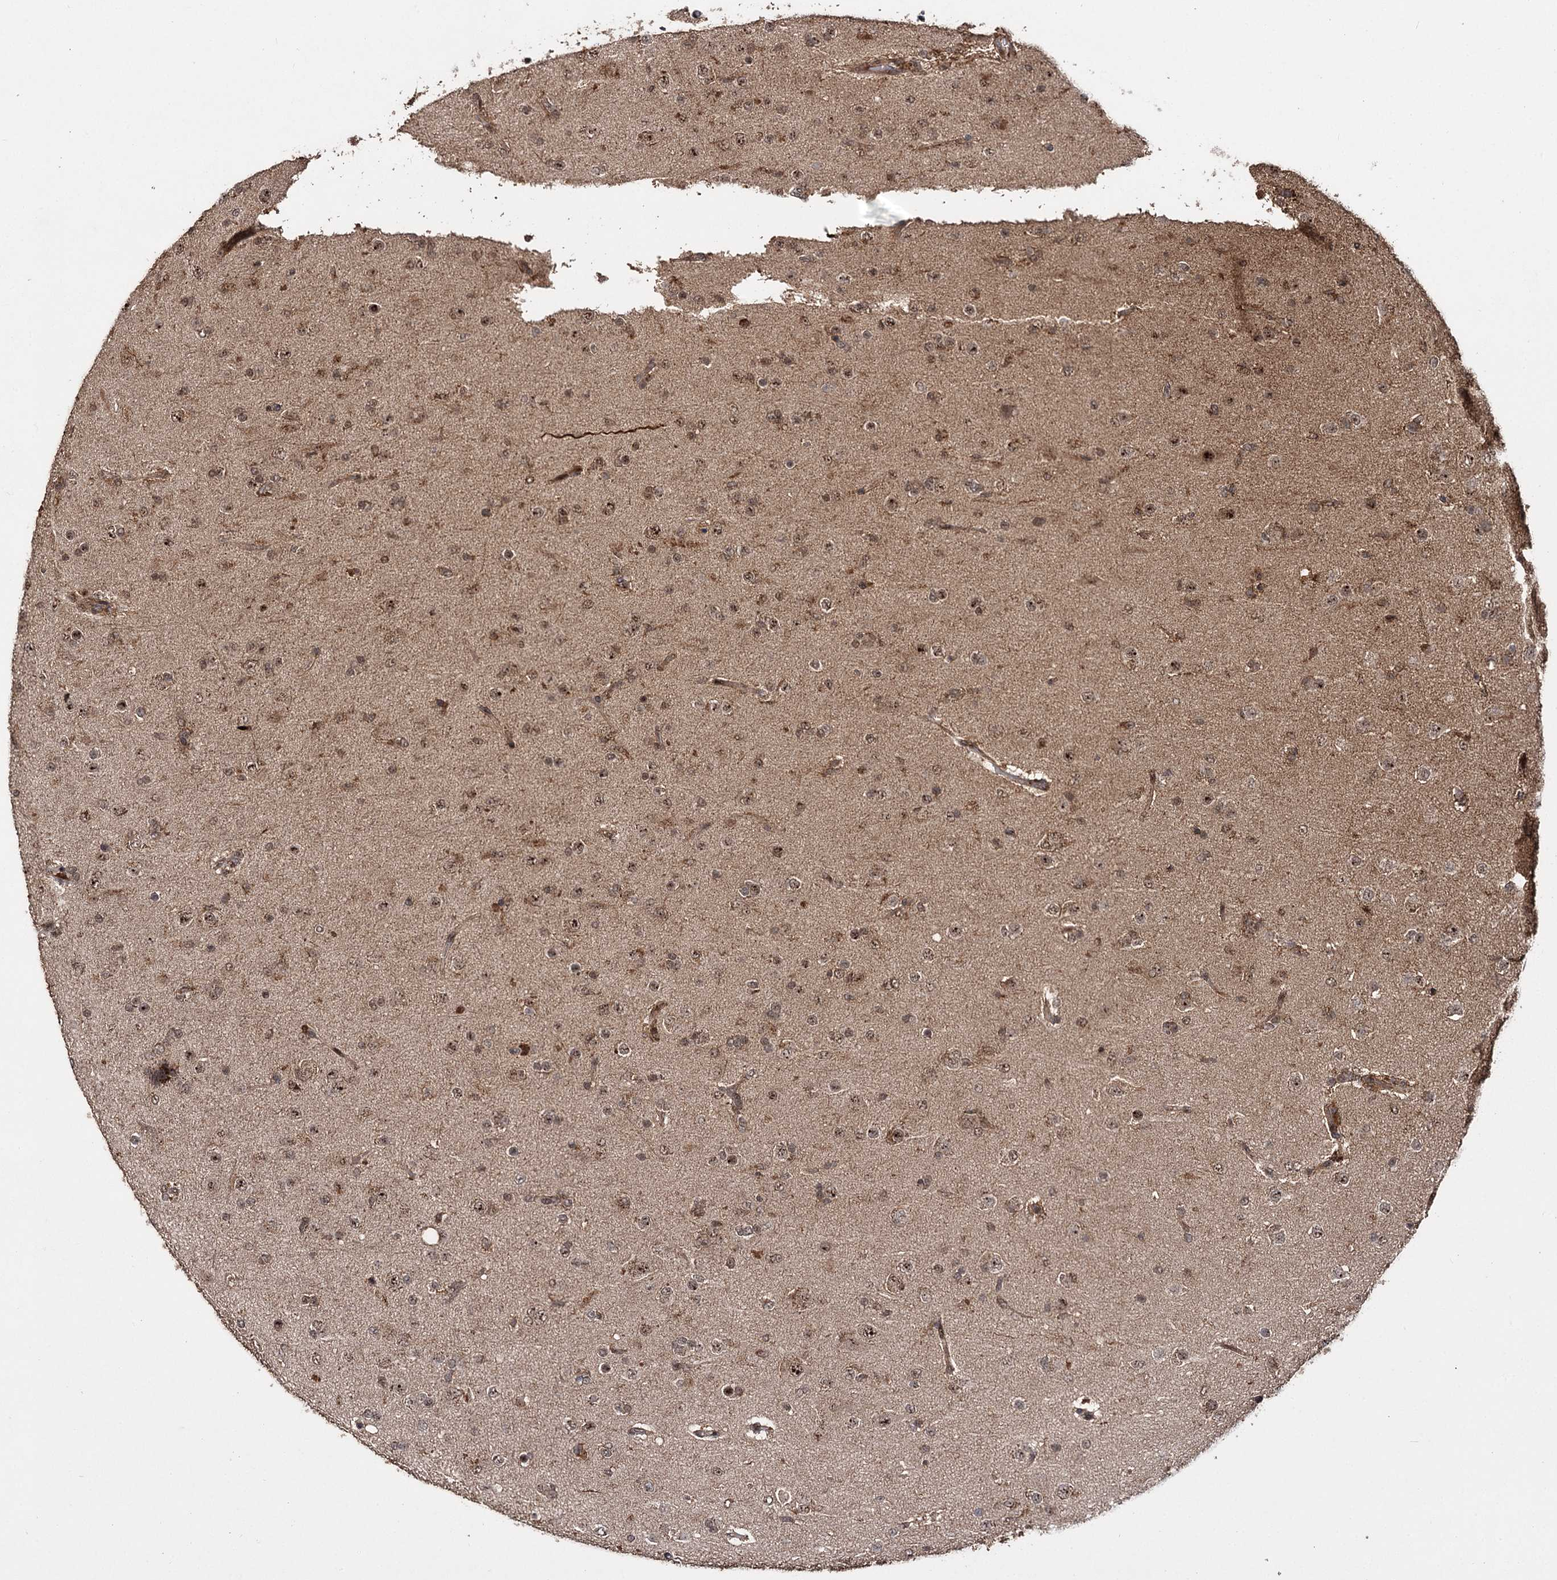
{"staining": {"intensity": "moderate", "quantity": ">75%", "location": "nuclear"}, "tissue": "glioma", "cell_type": "Tumor cells", "image_type": "cancer", "snomed": [{"axis": "morphology", "description": "Glioma, malignant, Low grade"}, {"axis": "topography", "description": "Brain"}], "caption": "Immunohistochemical staining of glioma exhibits moderate nuclear protein expression in approximately >75% of tumor cells. The protein of interest is stained brown, and the nuclei are stained in blue (DAB (3,3'-diaminobenzidine) IHC with brightfield microscopy, high magnification).", "gene": "MKNK2", "patient": {"sex": "male", "age": 65}}